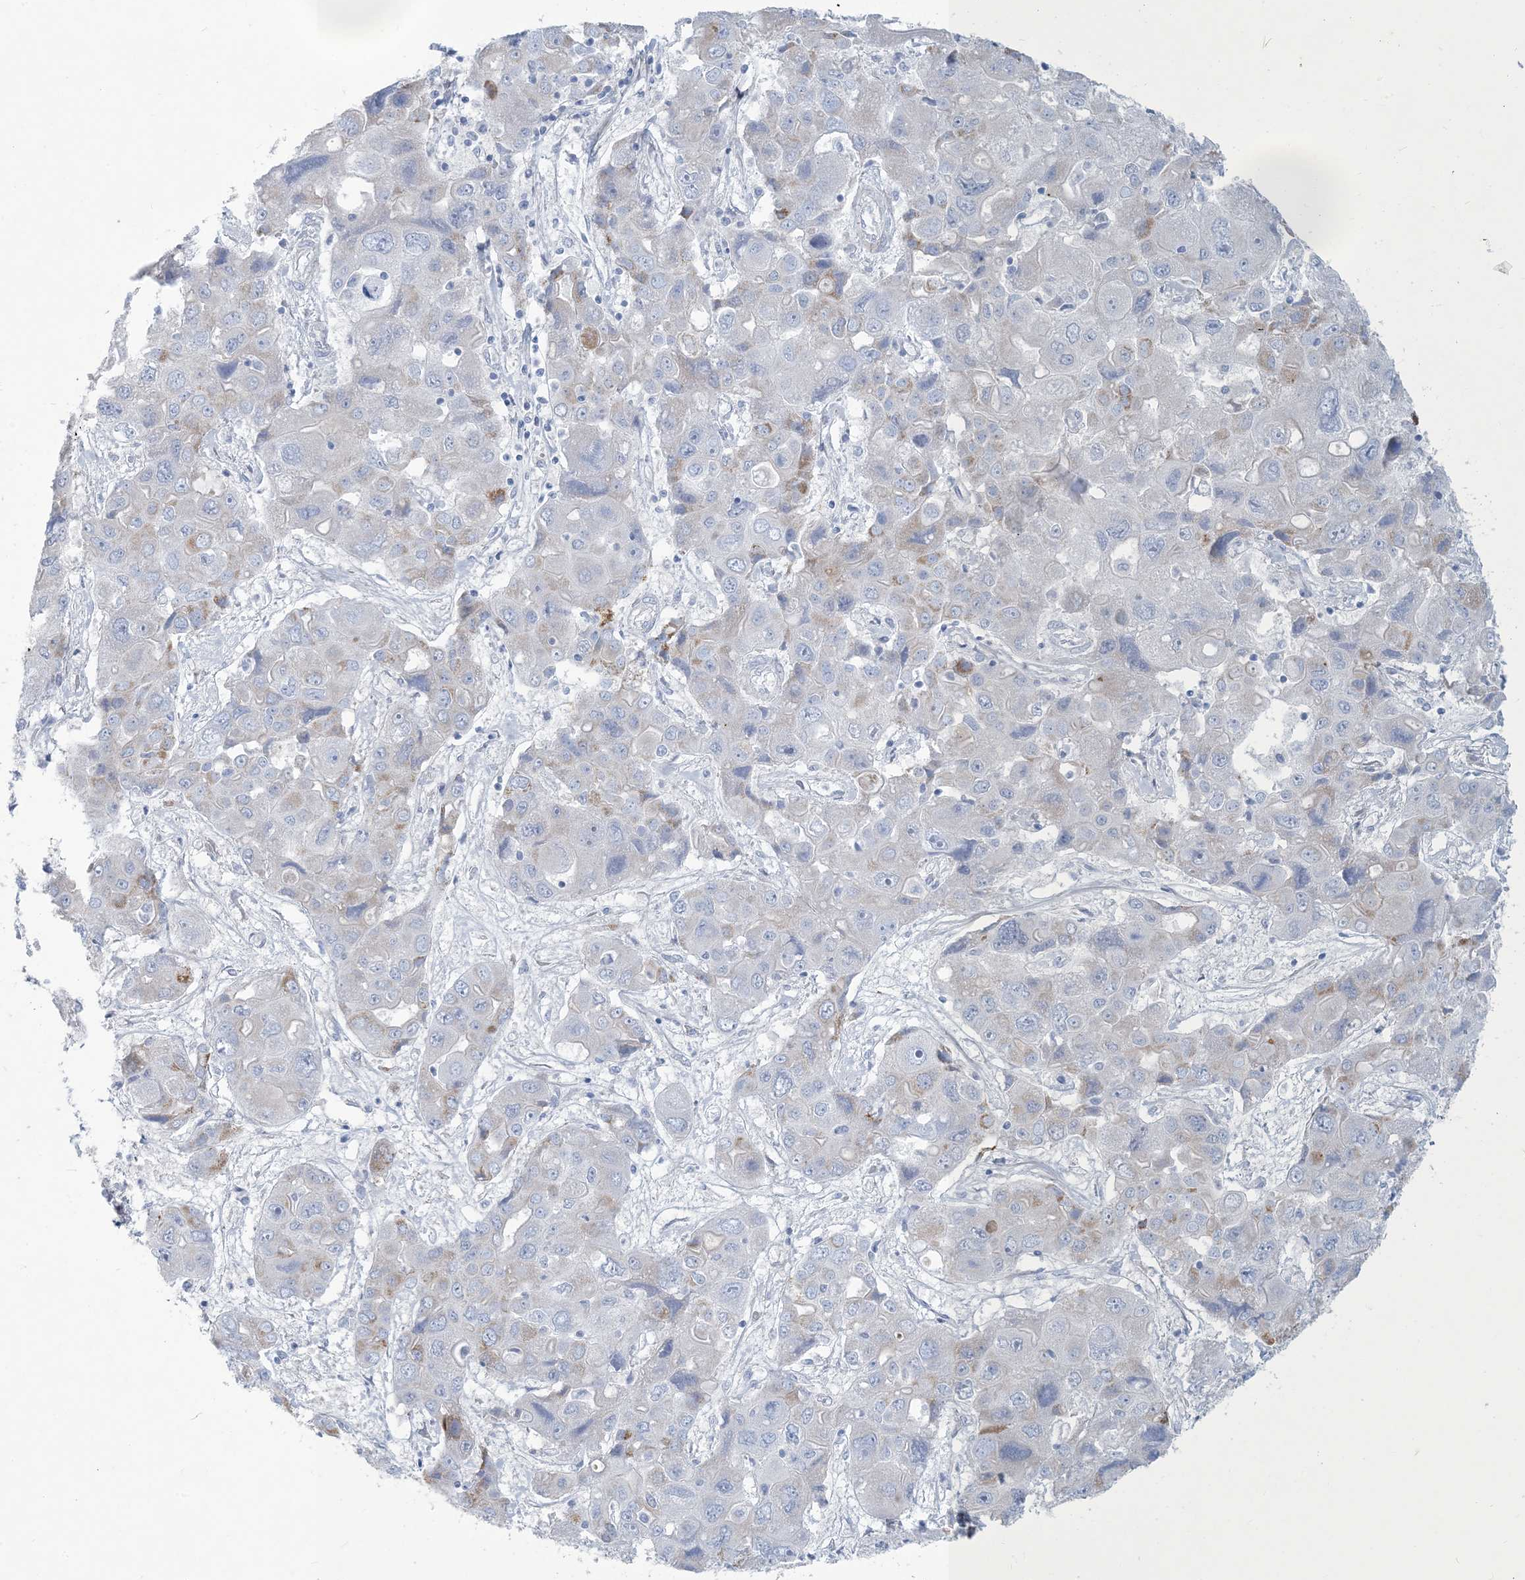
{"staining": {"intensity": "weak", "quantity": "<25%", "location": "cytoplasmic/membranous"}, "tissue": "liver cancer", "cell_type": "Tumor cells", "image_type": "cancer", "snomed": [{"axis": "morphology", "description": "Cholangiocarcinoma"}, {"axis": "topography", "description": "Liver"}], "caption": "The image displays no staining of tumor cells in liver cholangiocarcinoma. The staining is performed using DAB brown chromogen with nuclei counter-stained in using hematoxylin.", "gene": "MOXD1", "patient": {"sex": "male", "age": 67}}